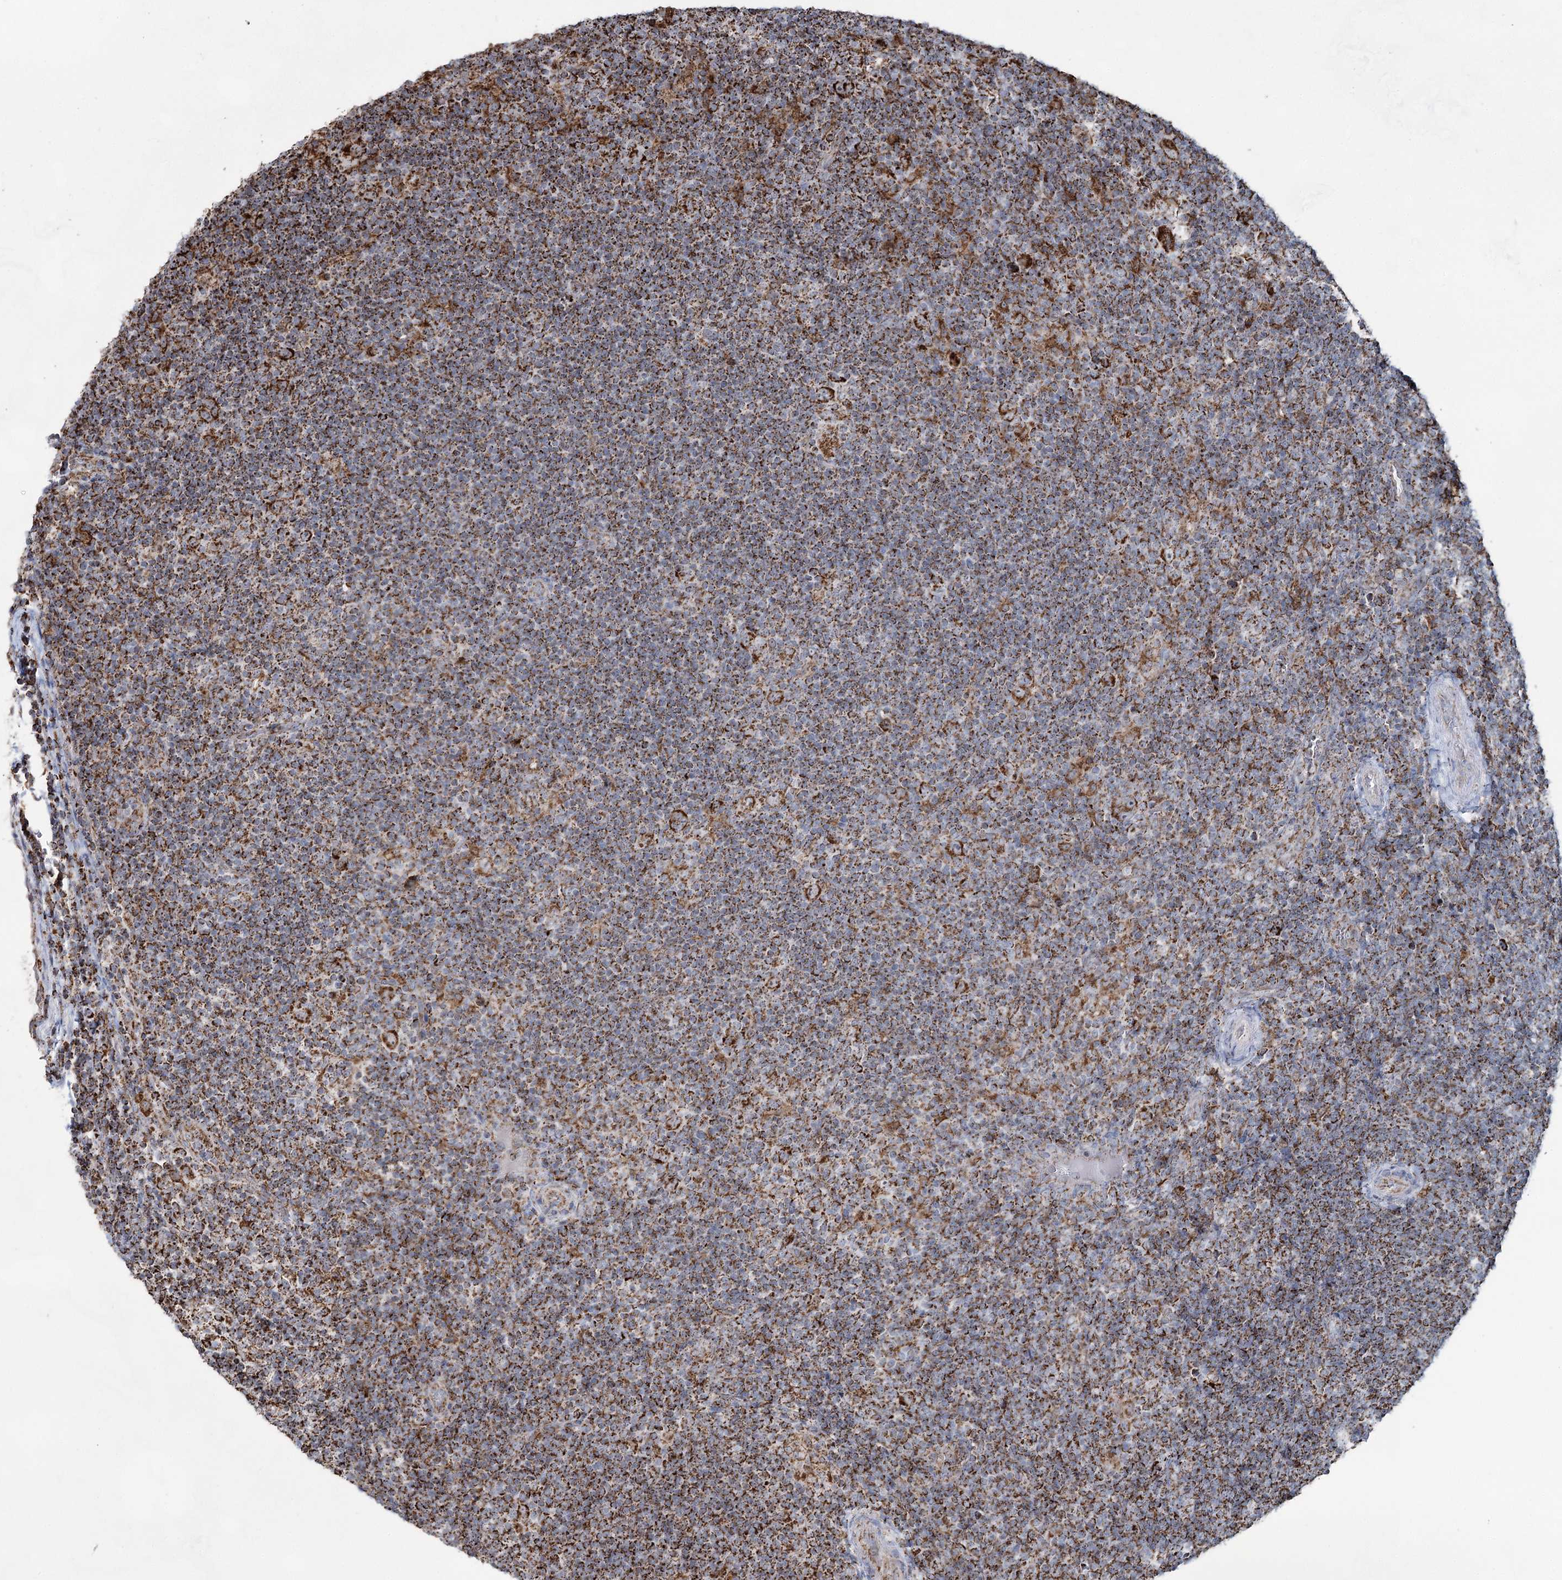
{"staining": {"intensity": "strong", "quantity": ">75%", "location": "cytoplasmic/membranous"}, "tissue": "lymphoma", "cell_type": "Tumor cells", "image_type": "cancer", "snomed": [{"axis": "morphology", "description": "Hodgkin's disease, NOS"}, {"axis": "topography", "description": "Lymph node"}], "caption": "DAB (3,3'-diaminobenzidine) immunohistochemical staining of human Hodgkin's disease shows strong cytoplasmic/membranous protein positivity in about >75% of tumor cells.", "gene": "CWF19L1", "patient": {"sex": "female", "age": 57}}